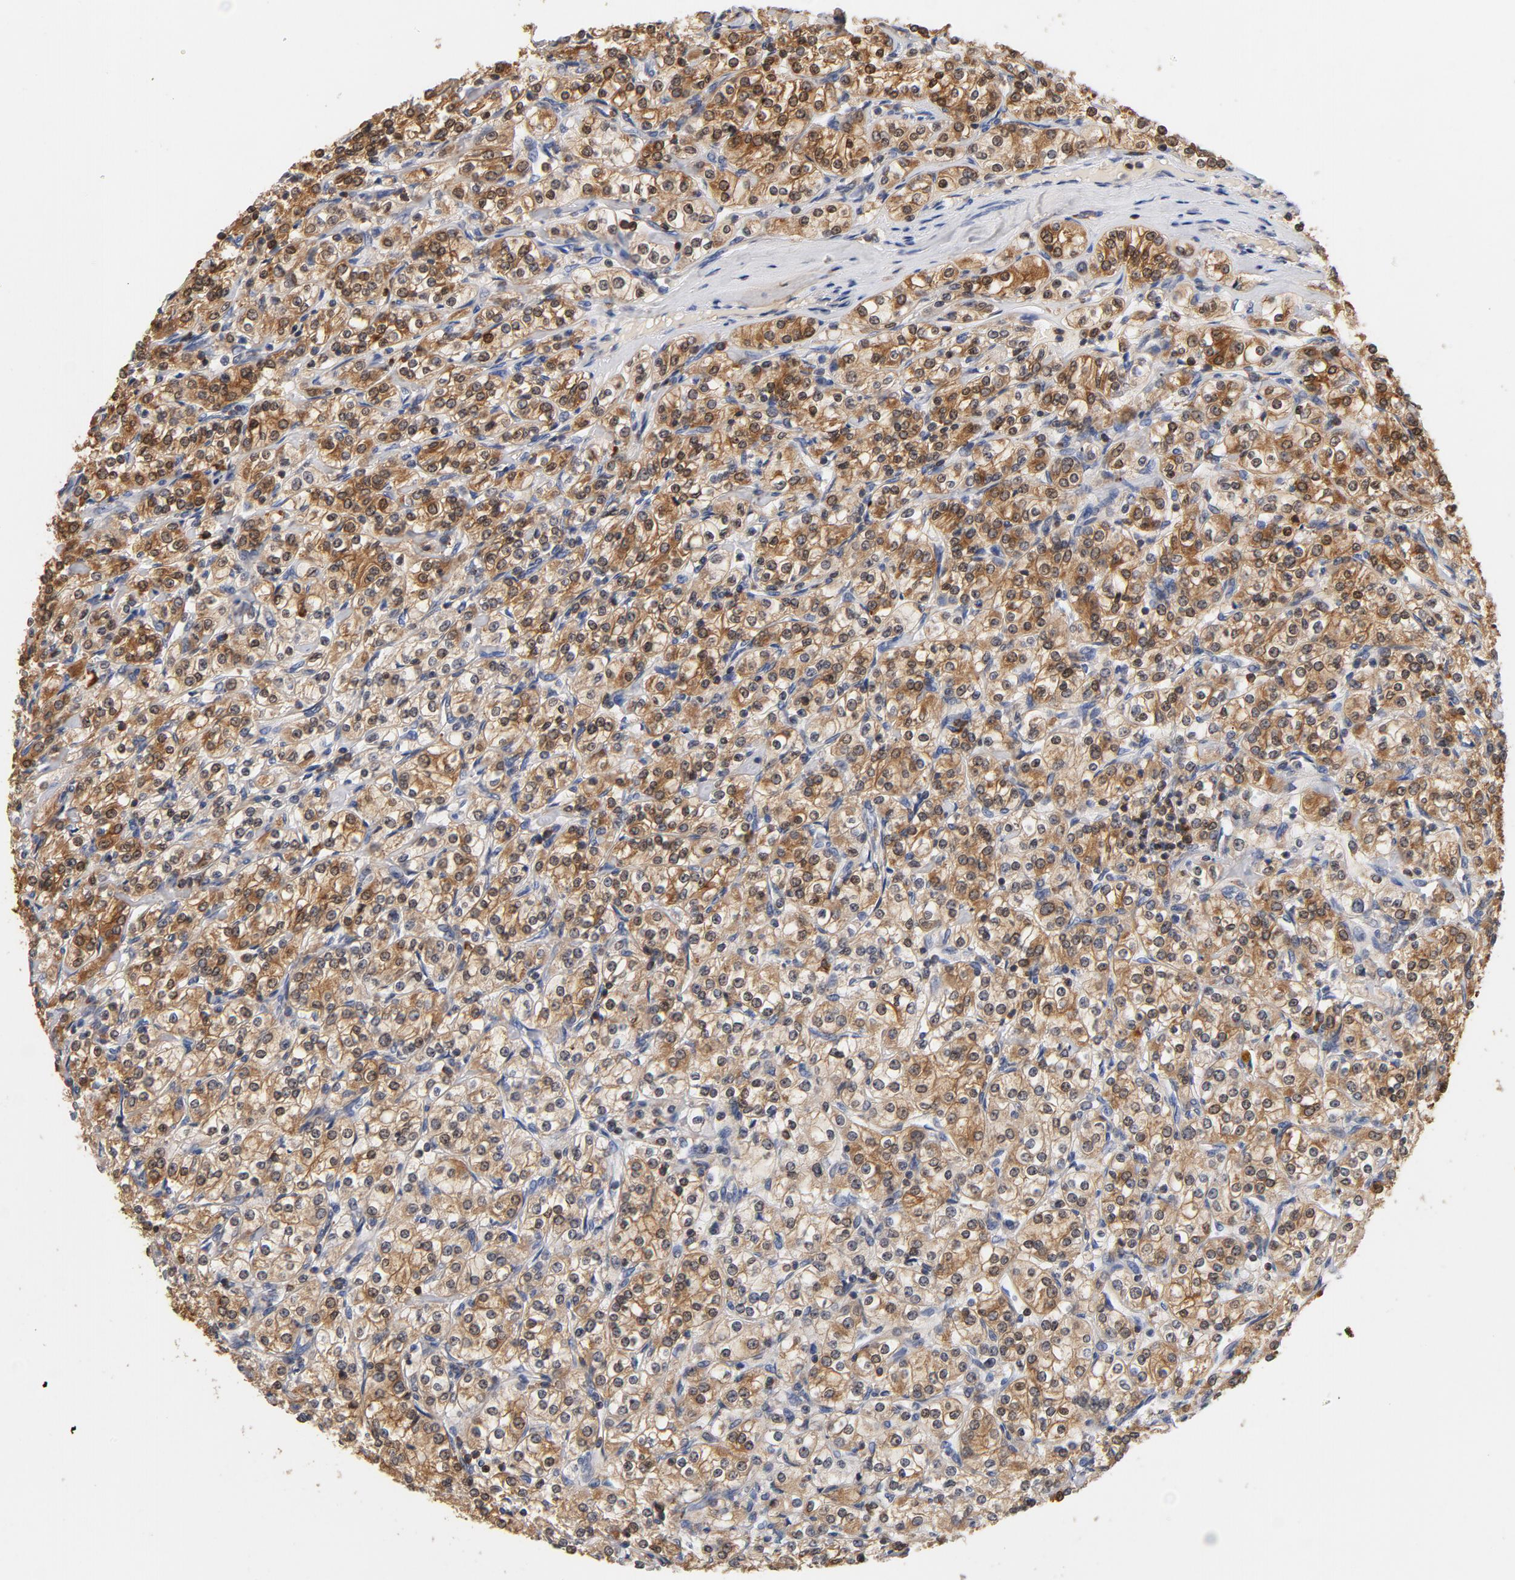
{"staining": {"intensity": "moderate", "quantity": ">75%", "location": "cytoplasmic/membranous"}, "tissue": "renal cancer", "cell_type": "Tumor cells", "image_type": "cancer", "snomed": [{"axis": "morphology", "description": "Adenocarcinoma, NOS"}, {"axis": "topography", "description": "Kidney"}], "caption": "Tumor cells reveal medium levels of moderate cytoplasmic/membranous expression in about >75% of cells in renal cancer (adenocarcinoma). Nuclei are stained in blue.", "gene": "EZR", "patient": {"sex": "male", "age": 77}}